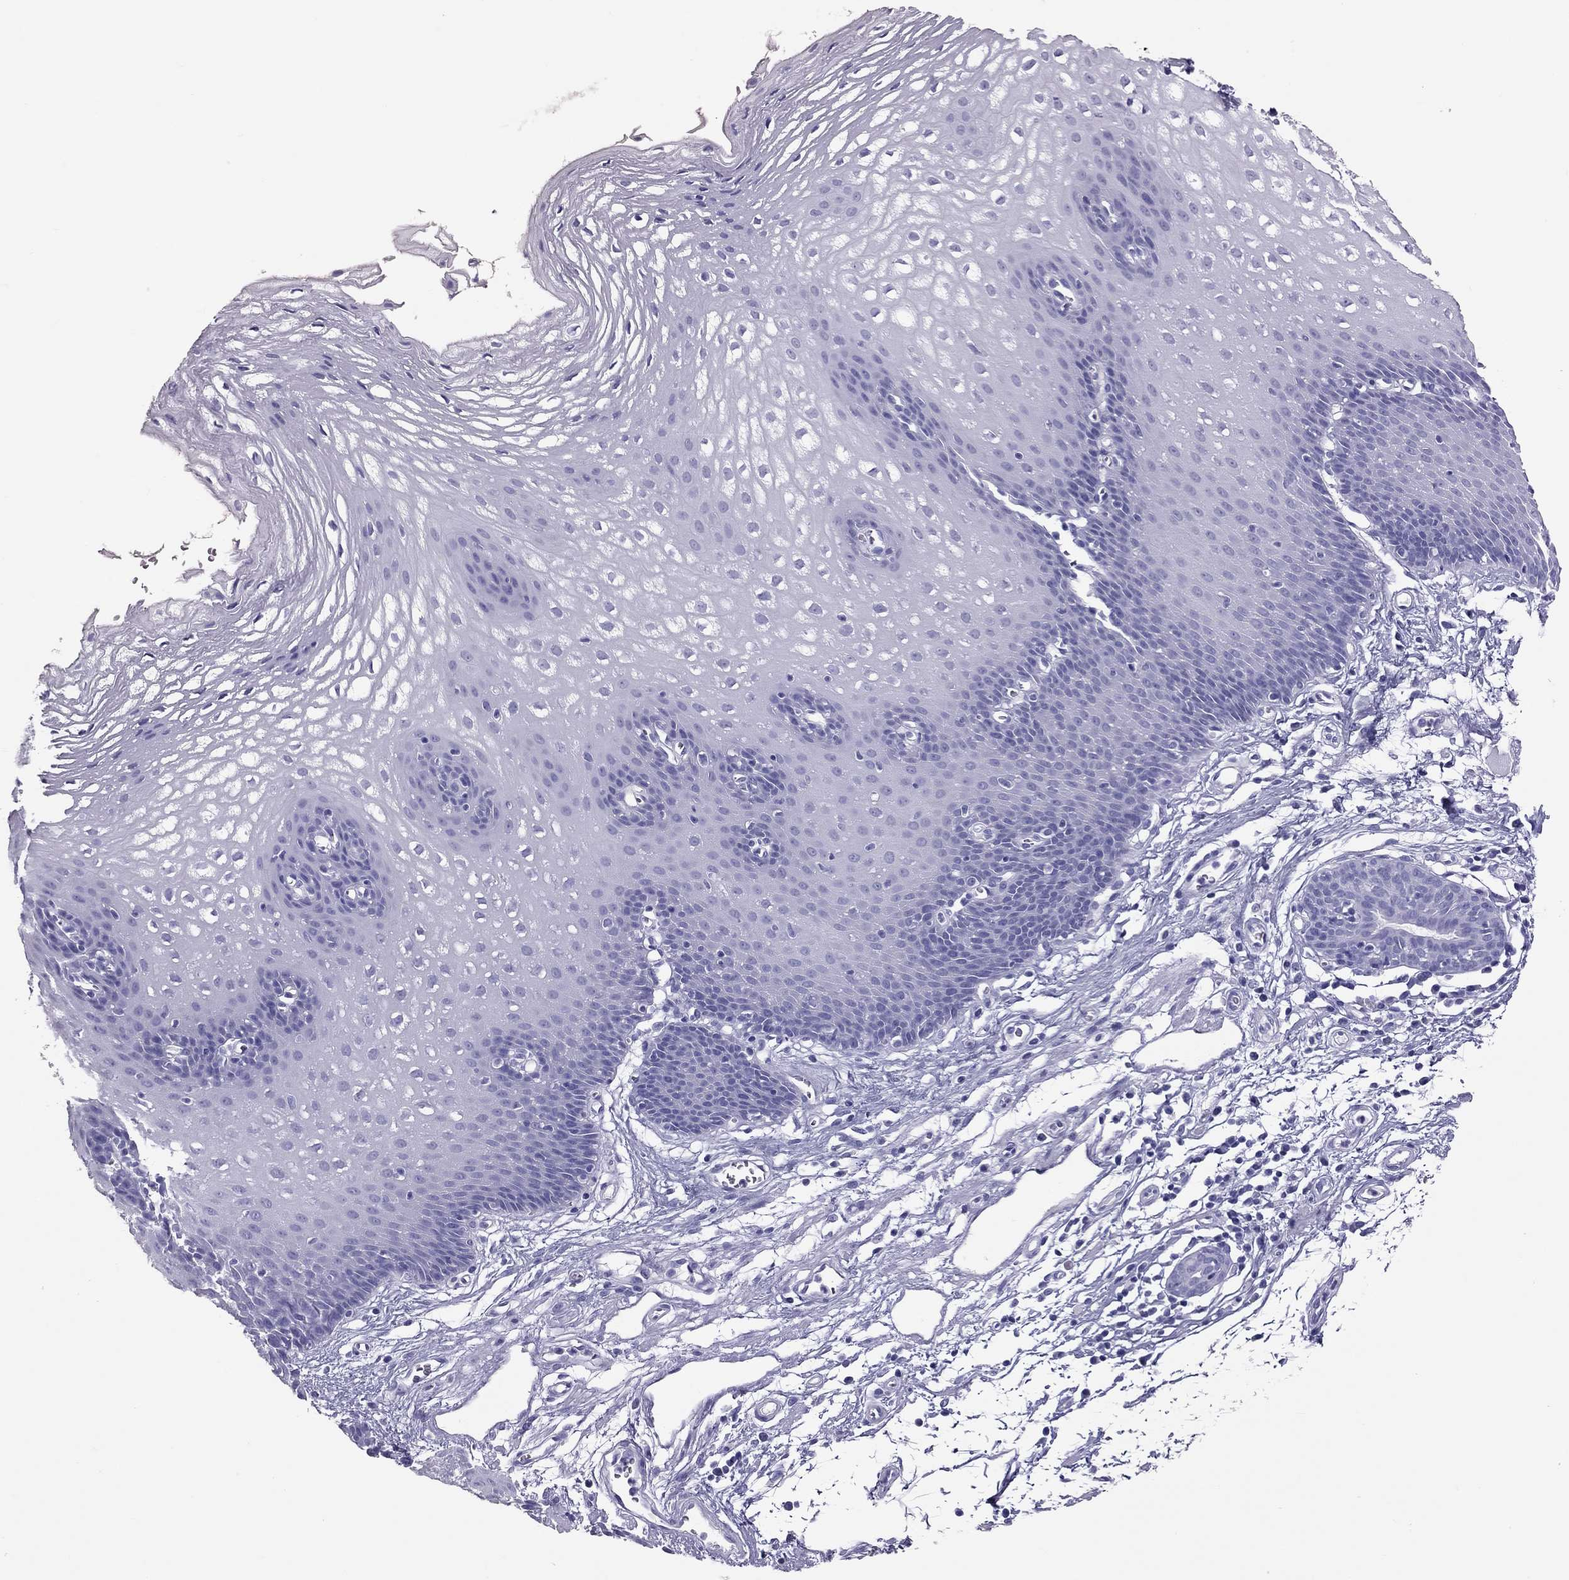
{"staining": {"intensity": "negative", "quantity": "none", "location": "none"}, "tissue": "esophagus", "cell_type": "Squamous epithelial cells", "image_type": "normal", "snomed": [{"axis": "morphology", "description": "Normal tissue, NOS"}, {"axis": "topography", "description": "Esophagus"}], "caption": "DAB (3,3'-diaminobenzidine) immunohistochemical staining of benign human esophagus demonstrates no significant expression in squamous epithelial cells.", "gene": "PSMB11", "patient": {"sex": "male", "age": 72}}